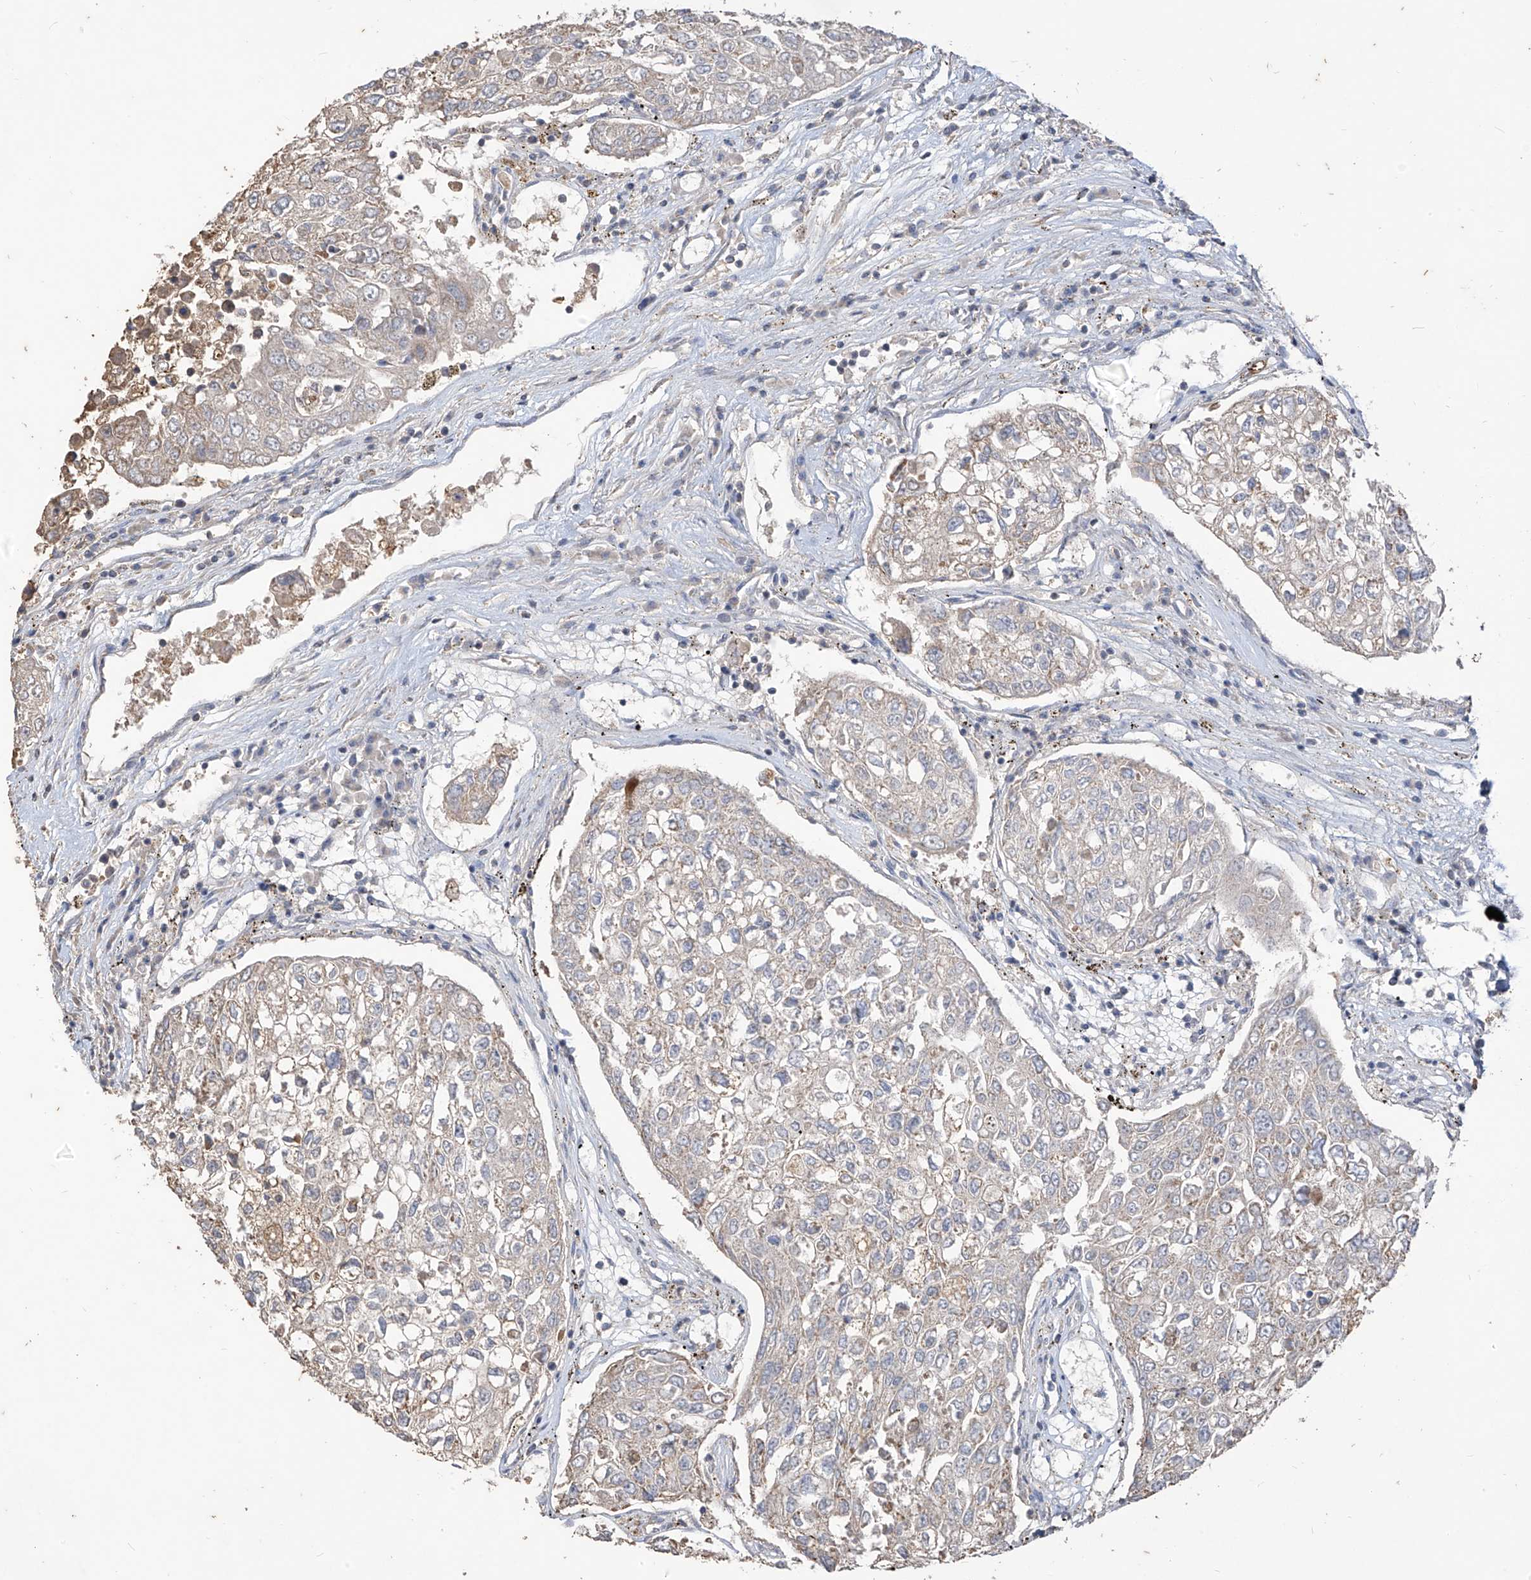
{"staining": {"intensity": "negative", "quantity": "none", "location": "none"}, "tissue": "urothelial cancer", "cell_type": "Tumor cells", "image_type": "cancer", "snomed": [{"axis": "morphology", "description": "Urothelial carcinoma, High grade"}, {"axis": "topography", "description": "Lymph node"}, {"axis": "topography", "description": "Urinary bladder"}], "caption": "The photomicrograph shows no staining of tumor cells in urothelial cancer.", "gene": "MTUS2", "patient": {"sex": "male", "age": 51}}